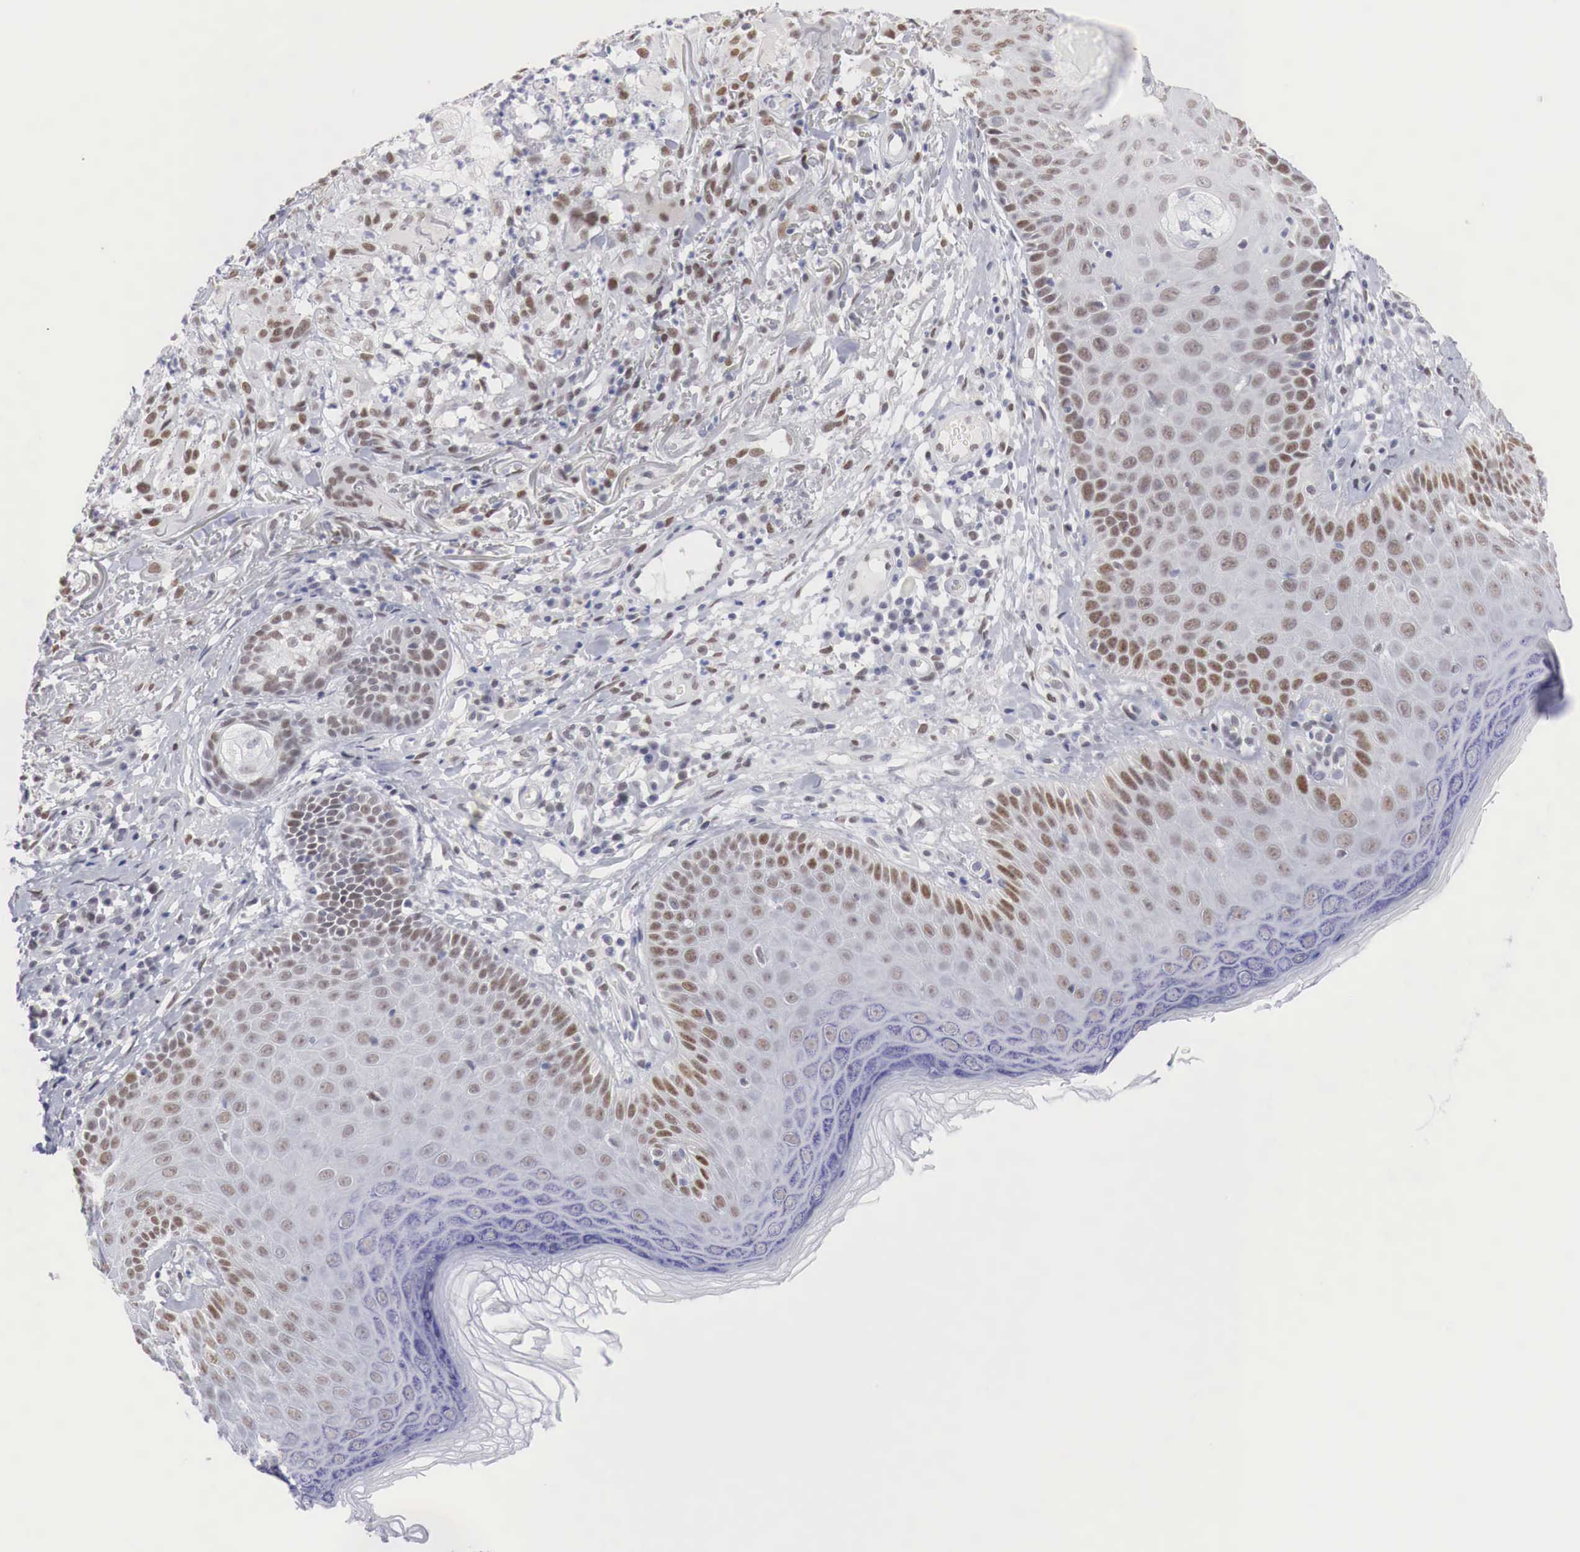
{"staining": {"intensity": "moderate", "quantity": "25%-75%", "location": "nuclear"}, "tissue": "skin cancer", "cell_type": "Tumor cells", "image_type": "cancer", "snomed": [{"axis": "morphology", "description": "Normal tissue, NOS"}, {"axis": "morphology", "description": "Basal cell carcinoma"}, {"axis": "topography", "description": "Skin"}], "caption": "Tumor cells reveal medium levels of moderate nuclear staining in approximately 25%-75% of cells in human skin cancer. Nuclei are stained in blue.", "gene": "FOXP2", "patient": {"sex": "male", "age": 74}}